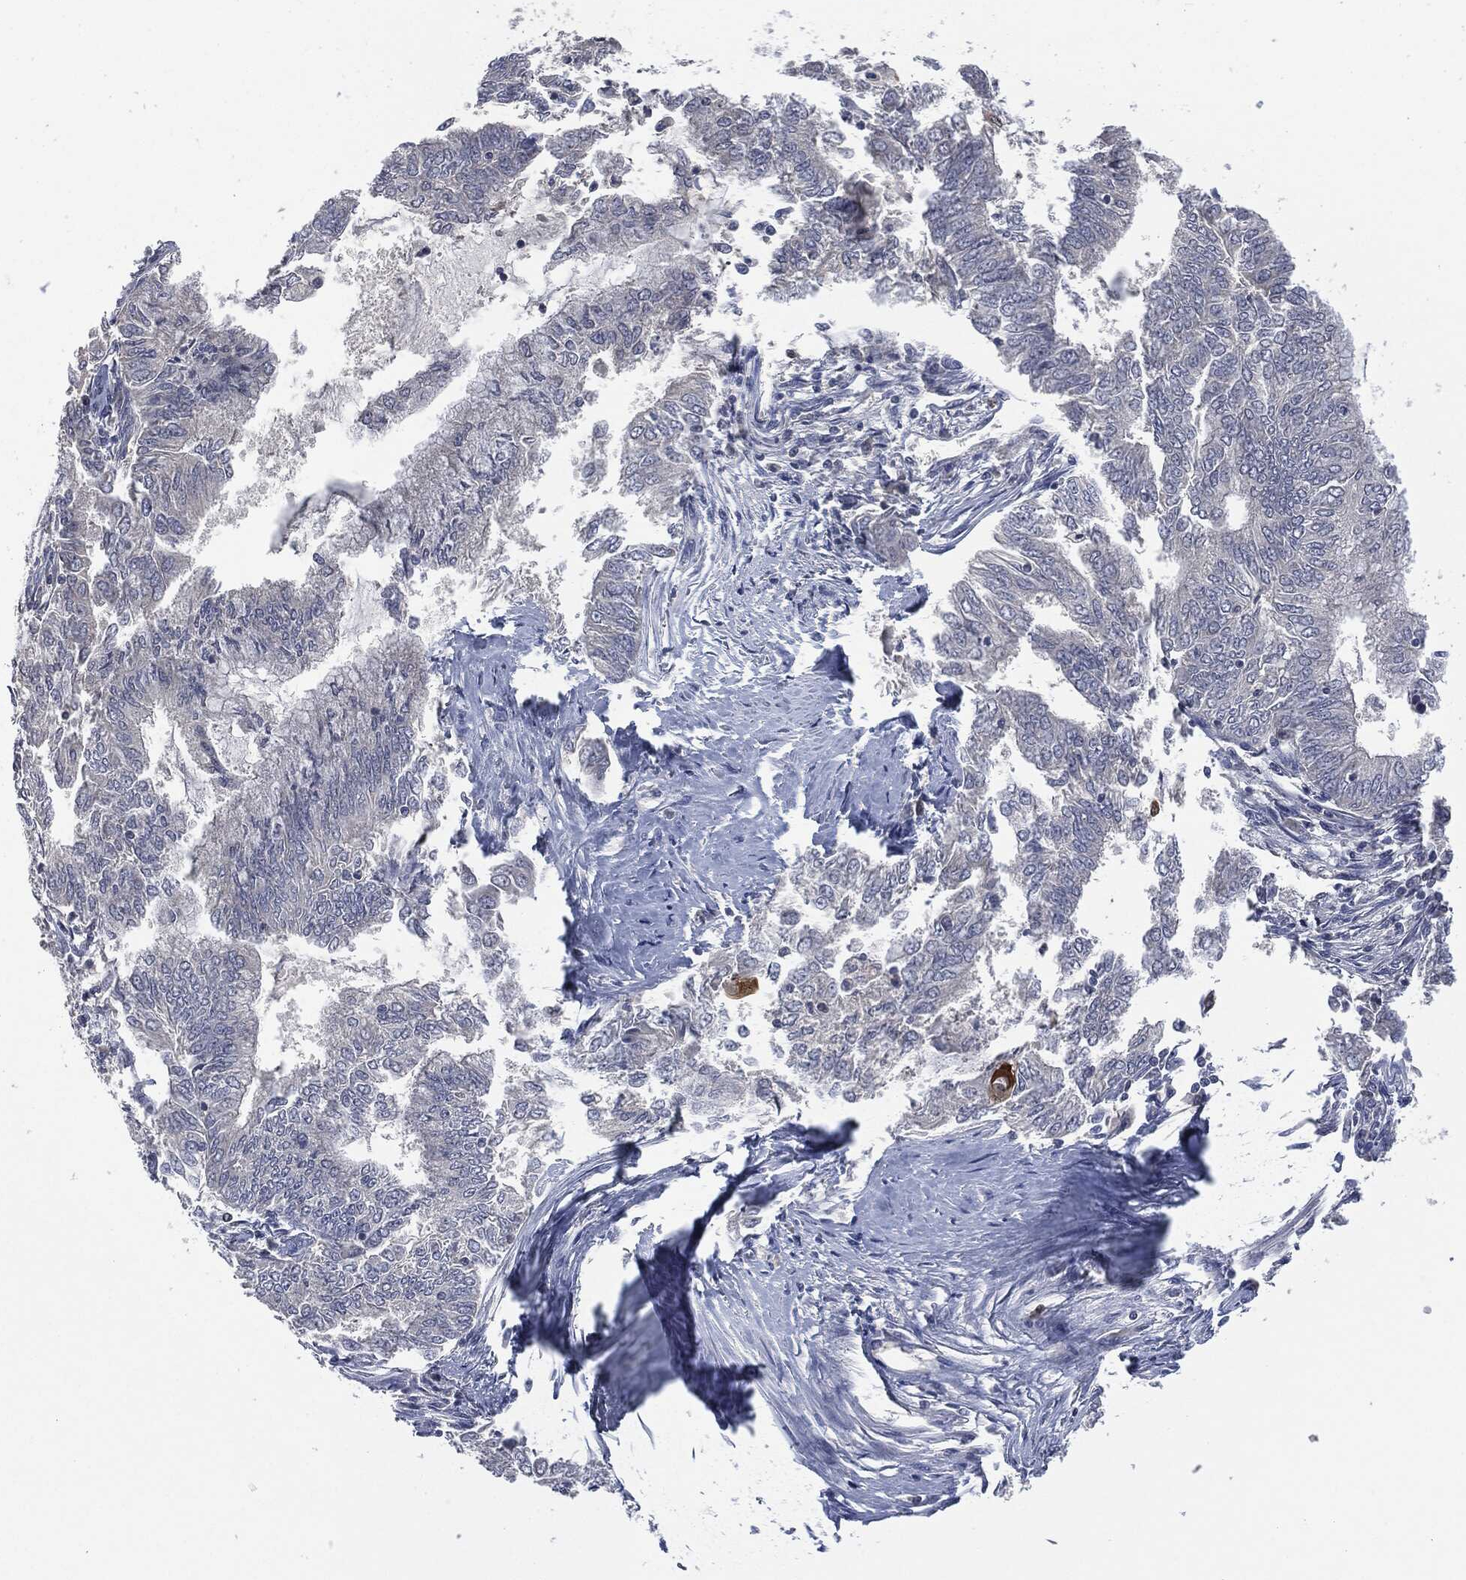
{"staining": {"intensity": "strong", "quantity": "<25%", "location": "cytoplasmic/membranous,nuclear"}, "tissue": "endometrial cancer", "cell_type": "Tumor cells", "image_type": "cancer", "snomed": [{"axis": "morphology", "description": "Adenocarcinoma, NOS"}, {"axis": "topography", "description": "Endometrium"}], "caption": "Endometrial cancer stained for a protein (brown) displays strong cytoplasmic/membranous and nuclear positive expression in approximately <25% of tumor cells.", "gene": "IL1RN", "patient": {"sex": "female", "age": 62}}